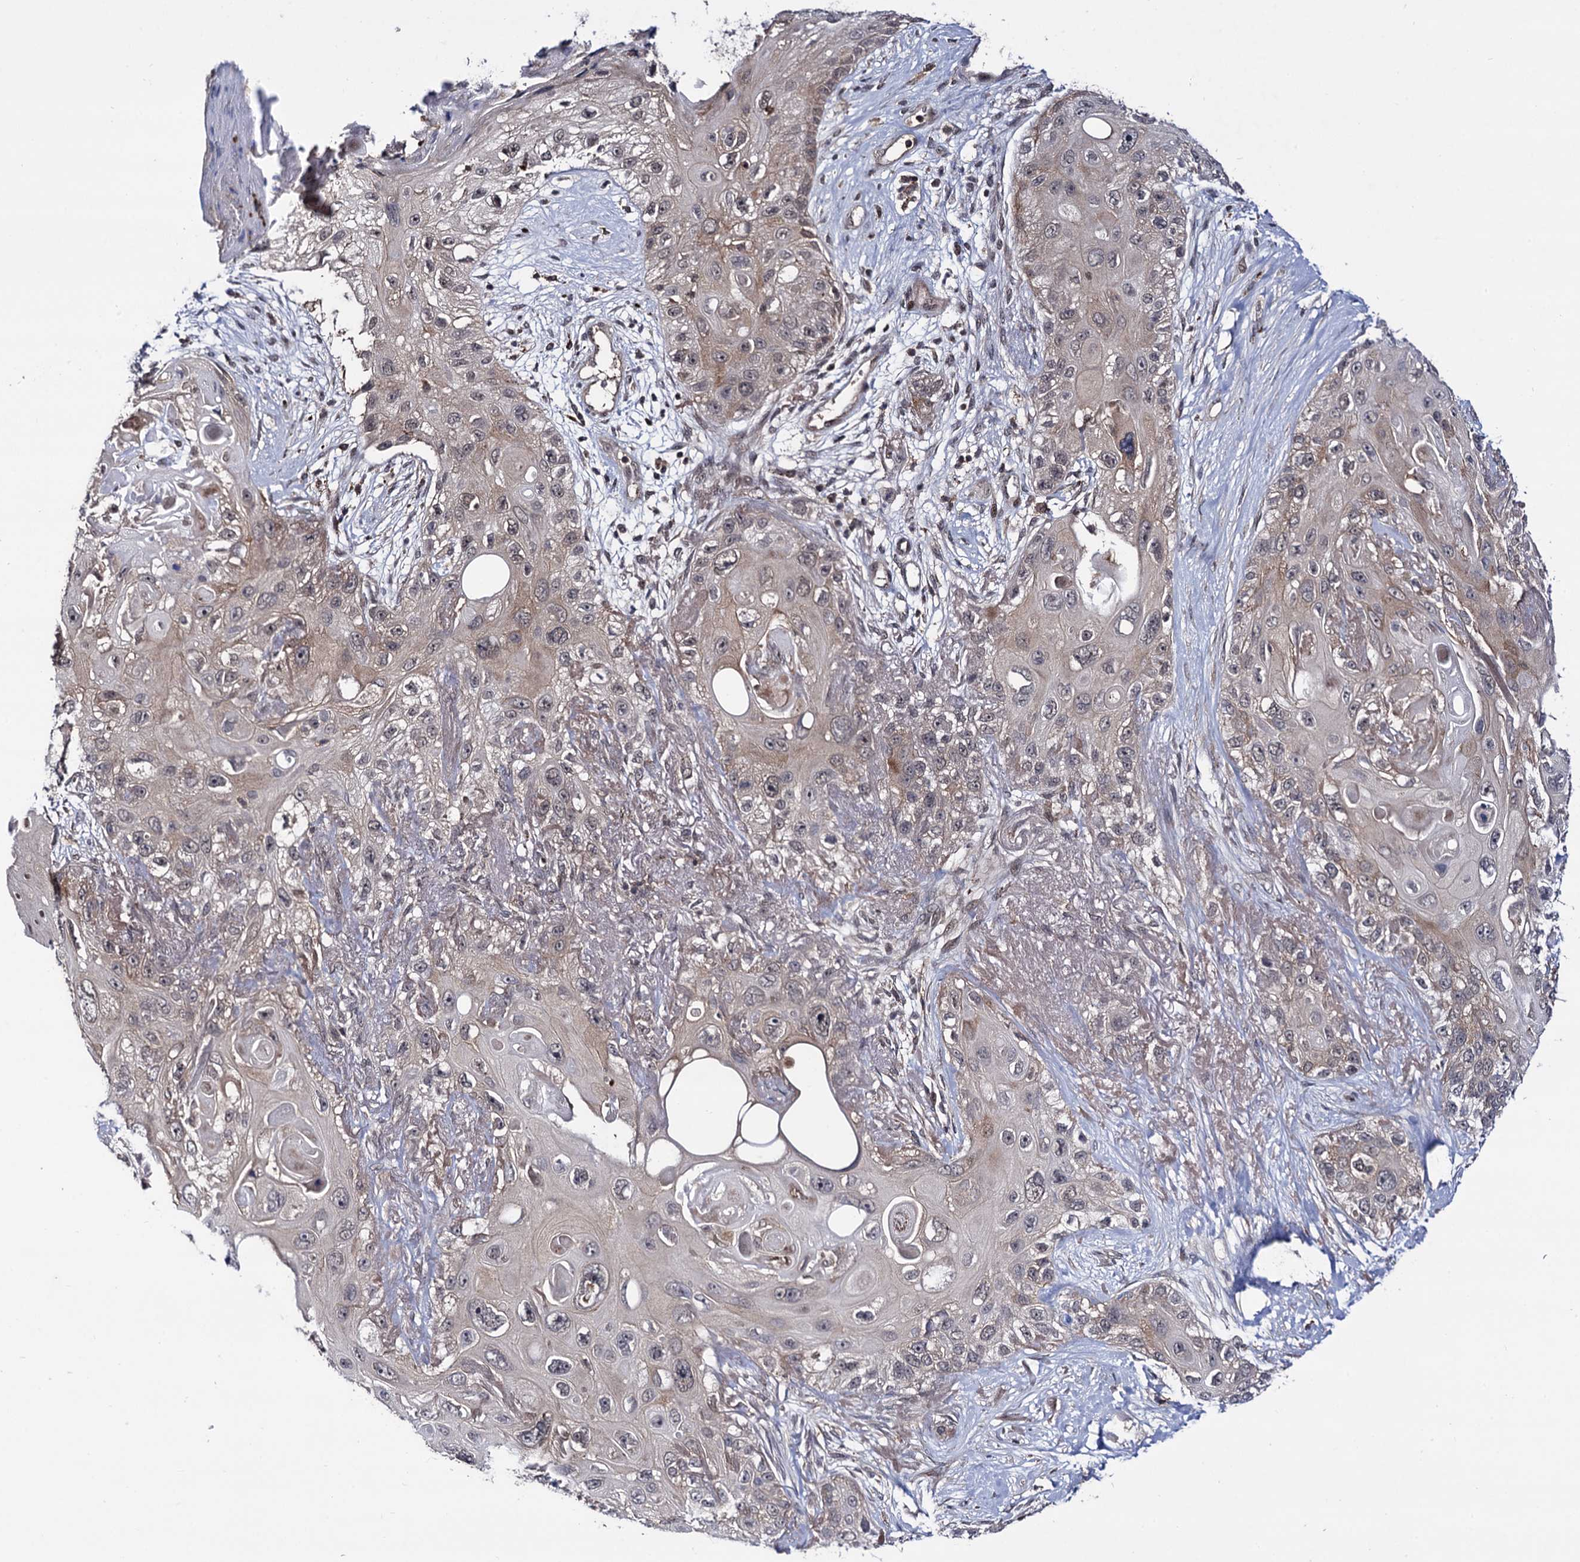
{"staining": {"intensity": "weak", "quantity": ">75%", "location": "cytoplasmic/membranous,nuclear"}, "tissue": "skin cancer", "cell_type": "Tumor cells", "image_type": "cancer", "snomed": [{"axis": "morphology", "description": "Normal tissue, NOS"}, {"axis": "morphology", "description": "Squamous cell carcinoma, NOS"}, {"axis": "topography", "description": "Skin"}], "caption": "Immunohistochemistry (DAB (3,3'-diaminobenzidine)) staining of human skin cancer reveals weak cytoplasmic/membranous and nuclear protein staining in about >75% of tumor cells.", "gene": "MICAL2", "patient": {"sex": "male", "age": 72}}